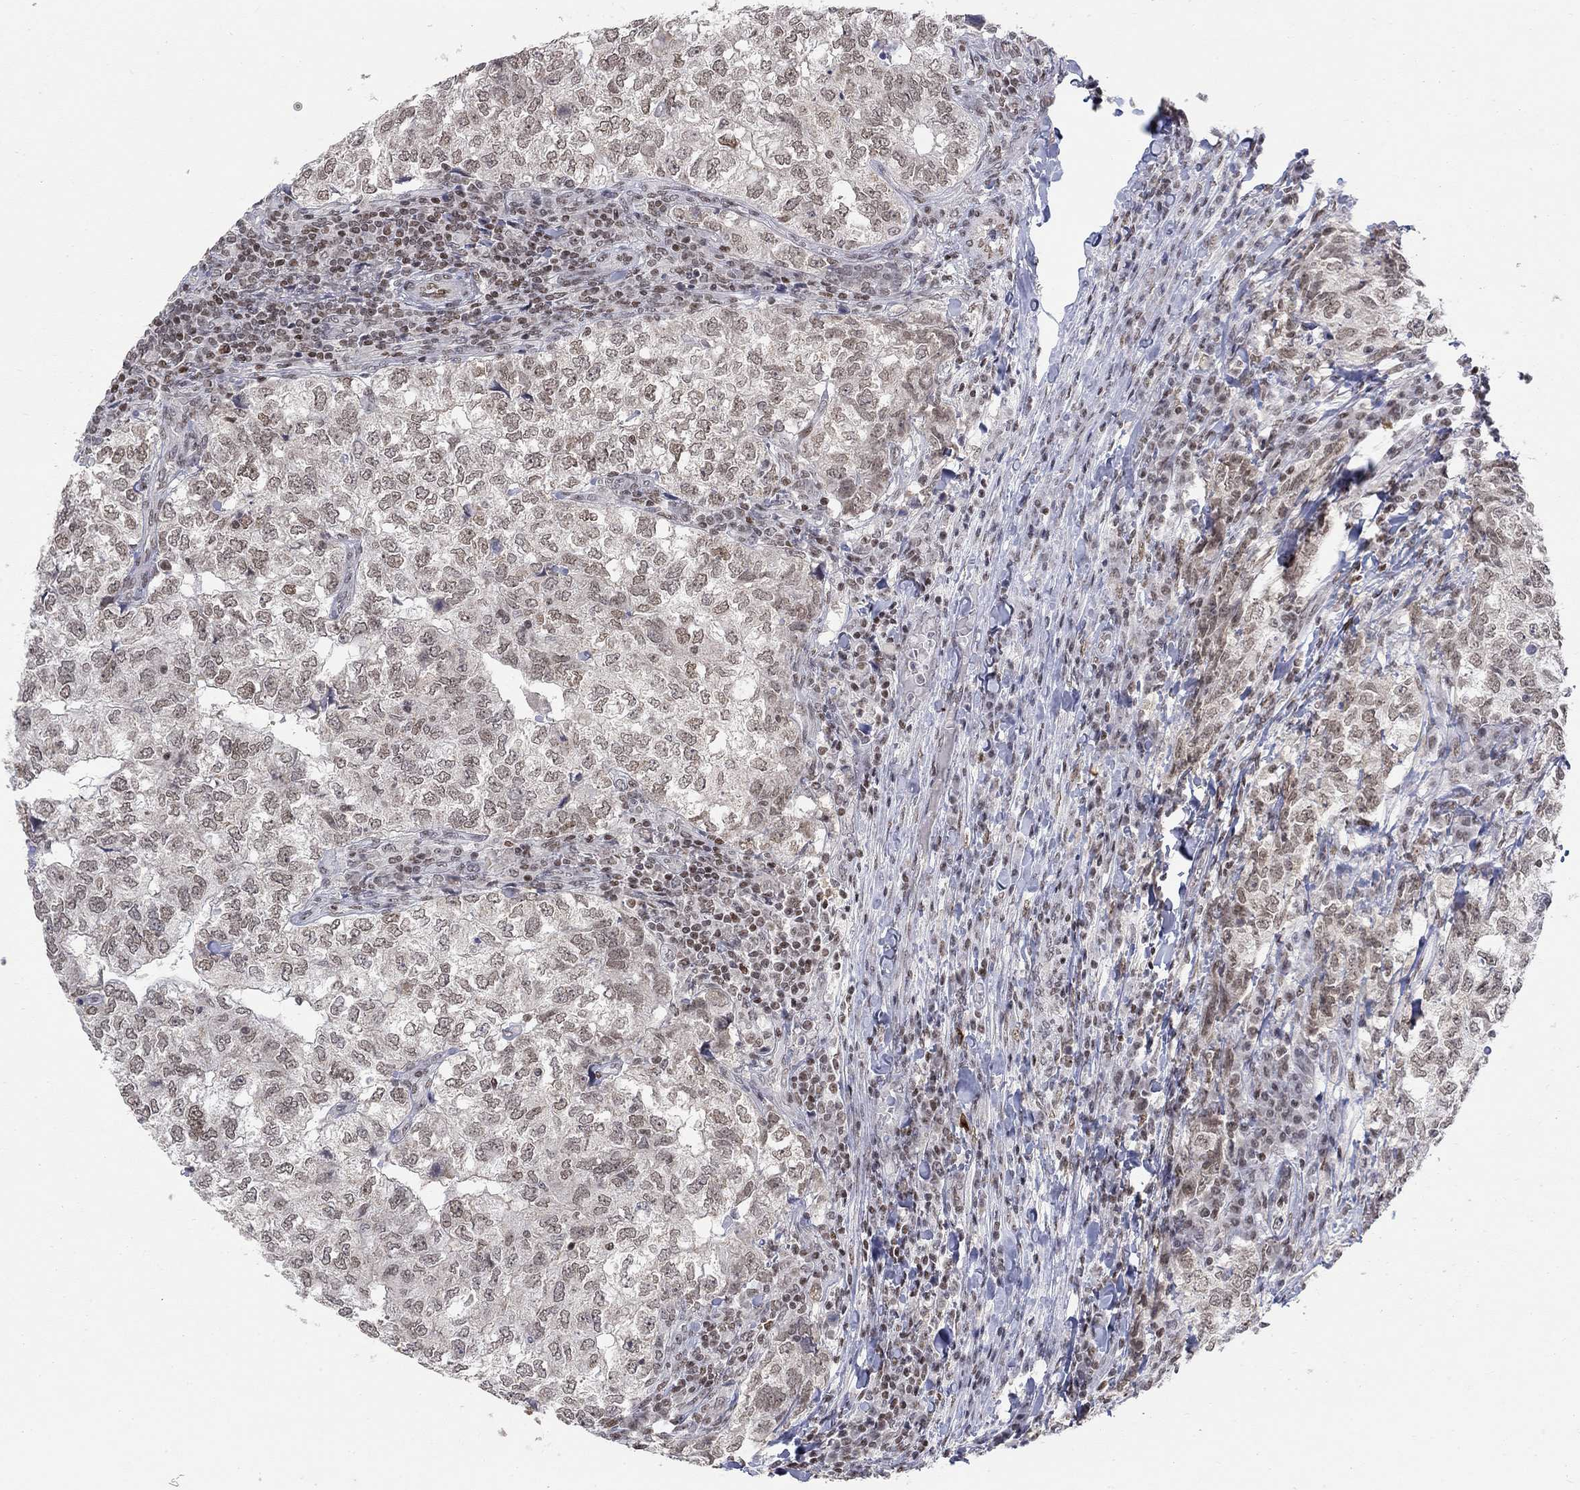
{"staining": {"intensity": "moderate", "quantity": "<25%", "location": "nuclear"}, "tissue": "breast cancer", "cell_type": "Tumor cells", "image_type": "cancer", "snomed": [{"axis": "morphology", "description": "Duct carcinoma"}, {"axis": "topography", "description": "Breast"}], "caption": "A histopathology image showing moderate nuclear positivity in about <25% of tumor cells in breast intraductal carcinoma, as visualized by brown immunohistochemical staining.", "gene": "KLF12", "patient": {"sex": "female", "age": 30}}